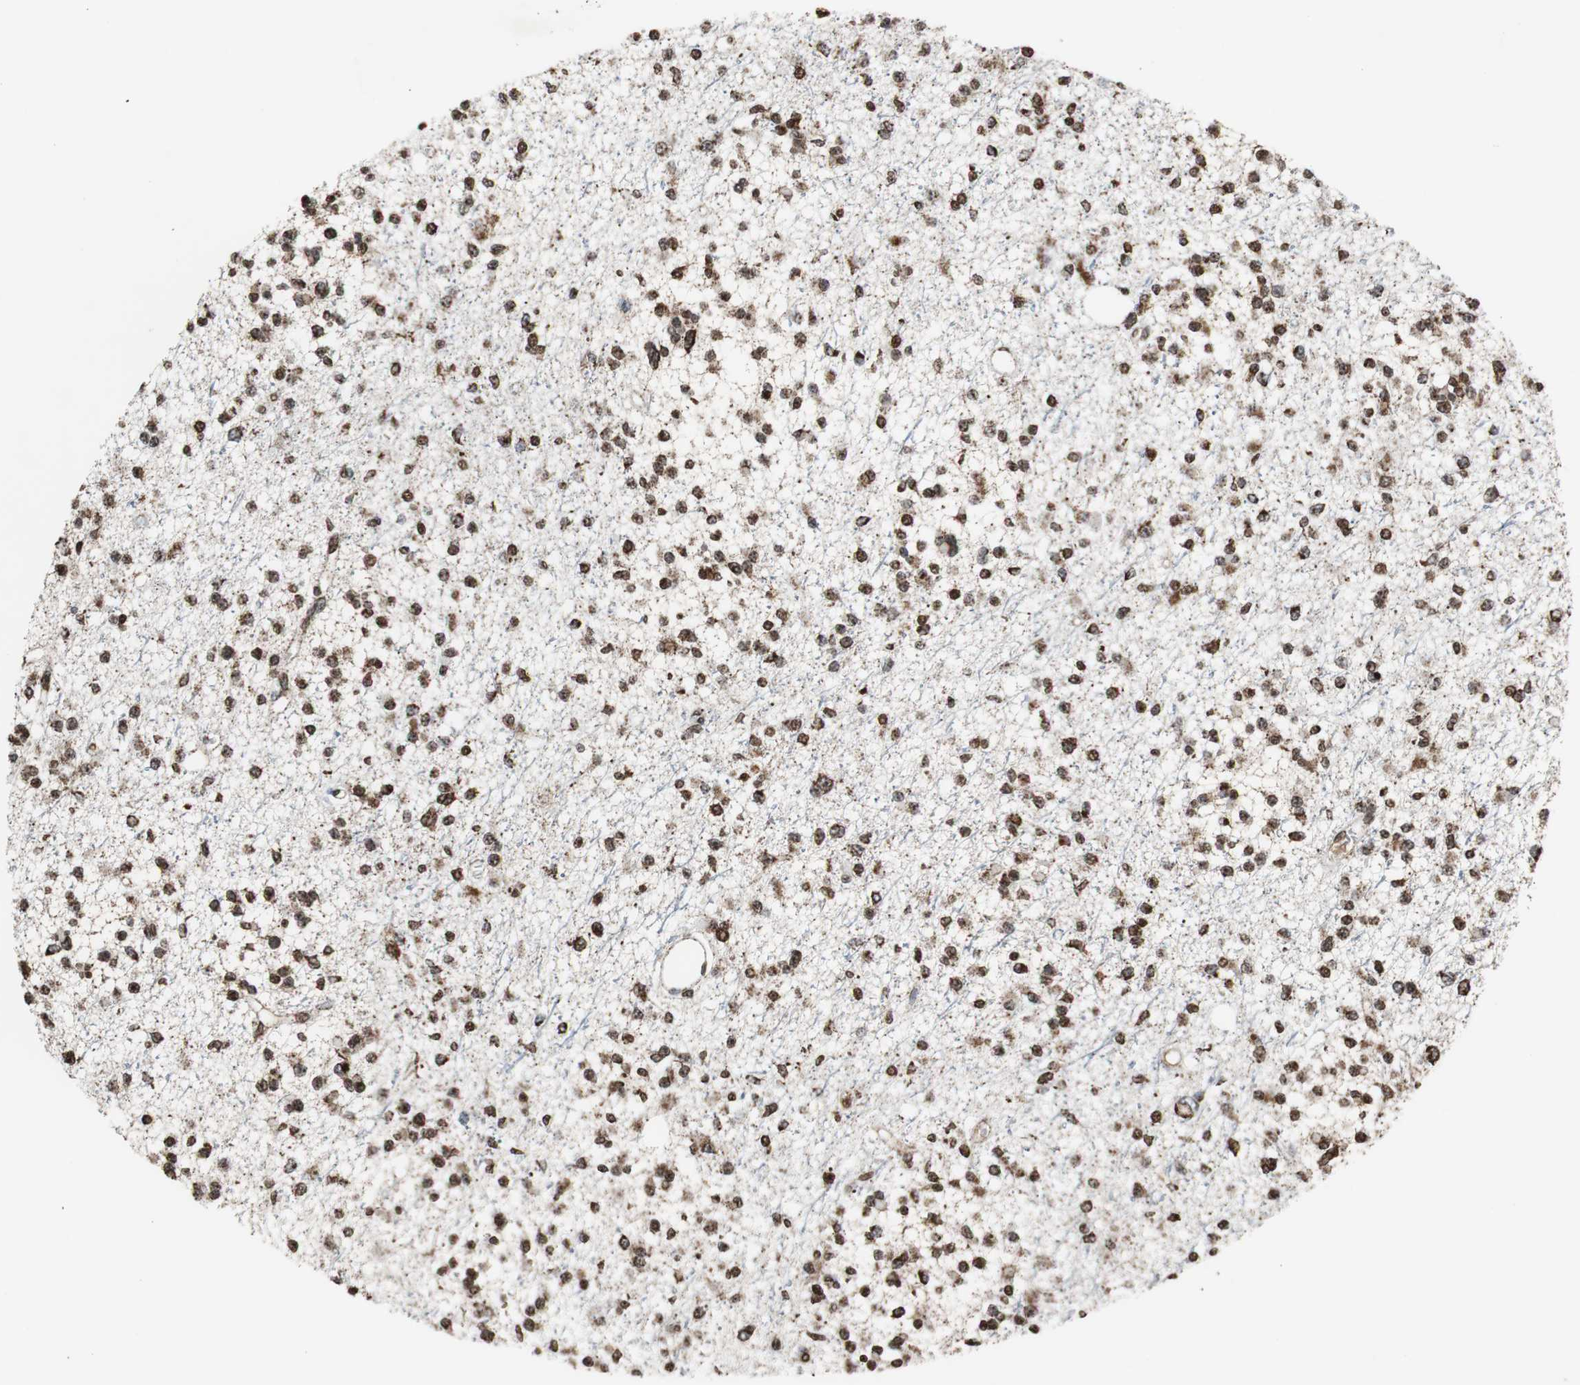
{"staining": {"intensity": "strong", "quantity": ">75%", "location": "cytoplasmic/membranous,nuclear"}, "tissue": "glioma", "cell_type": "Tumor cells", "image_type": "cancer", "snomed": [{"axis": "morphology", "description": "Glioma, malignant, Low grade"}, {"axis": "topography", "description": "Brain"}], "caption": "Immunohistochemistry (IHC) histopathology image of malignant glioma (low-grade) stained for a protein (brown), which reveals high levels of strong cytoplasmic/membranous and nuclear expression in about >75% of tumor cells.", "gene": "HSPA9", "patient": {"sex": "female", "age": 22}}